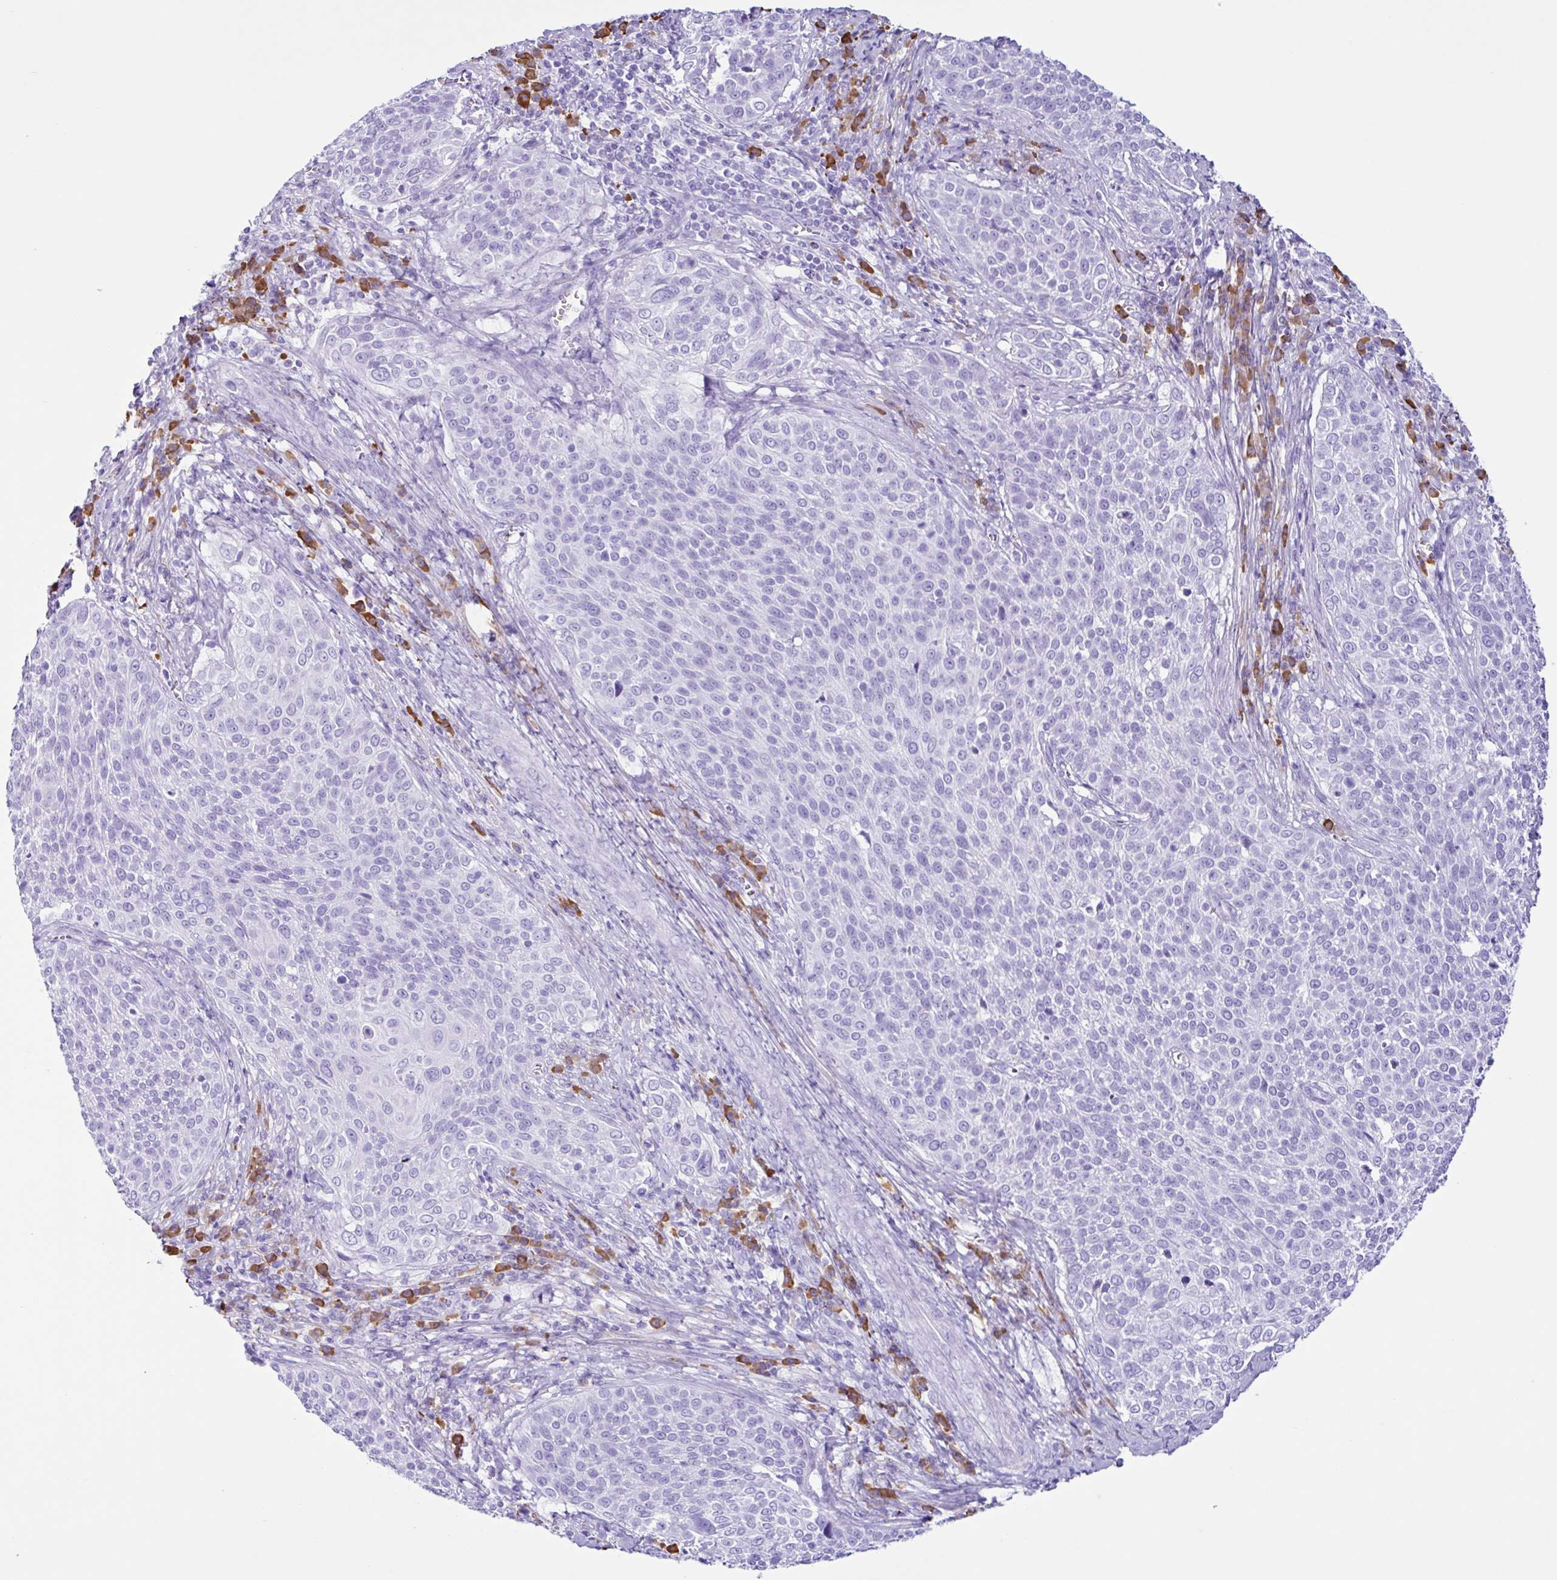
{"staining": {"intensity": "negative", "quantity": "none", "location": "none"}, "tissue": "cervical cancer", "cell_type": "Tumor cells", "image_type": "cancer", "snomed": [{"axis": "morphology", "description": "Squamous cell carcinoma, NOS"}, {"axis": "topography", "description": "Cervix"}], "caption": "Histopathology image shows no significant protein expression in tumor cells of cervical cancer (squamous cell carcinoma). (DAB (3,3'-diaminobenzidine) IHC with hematoxylin counter stain).", "gene": "PIGF", "patient": {"sex": "female", "age": 31}}